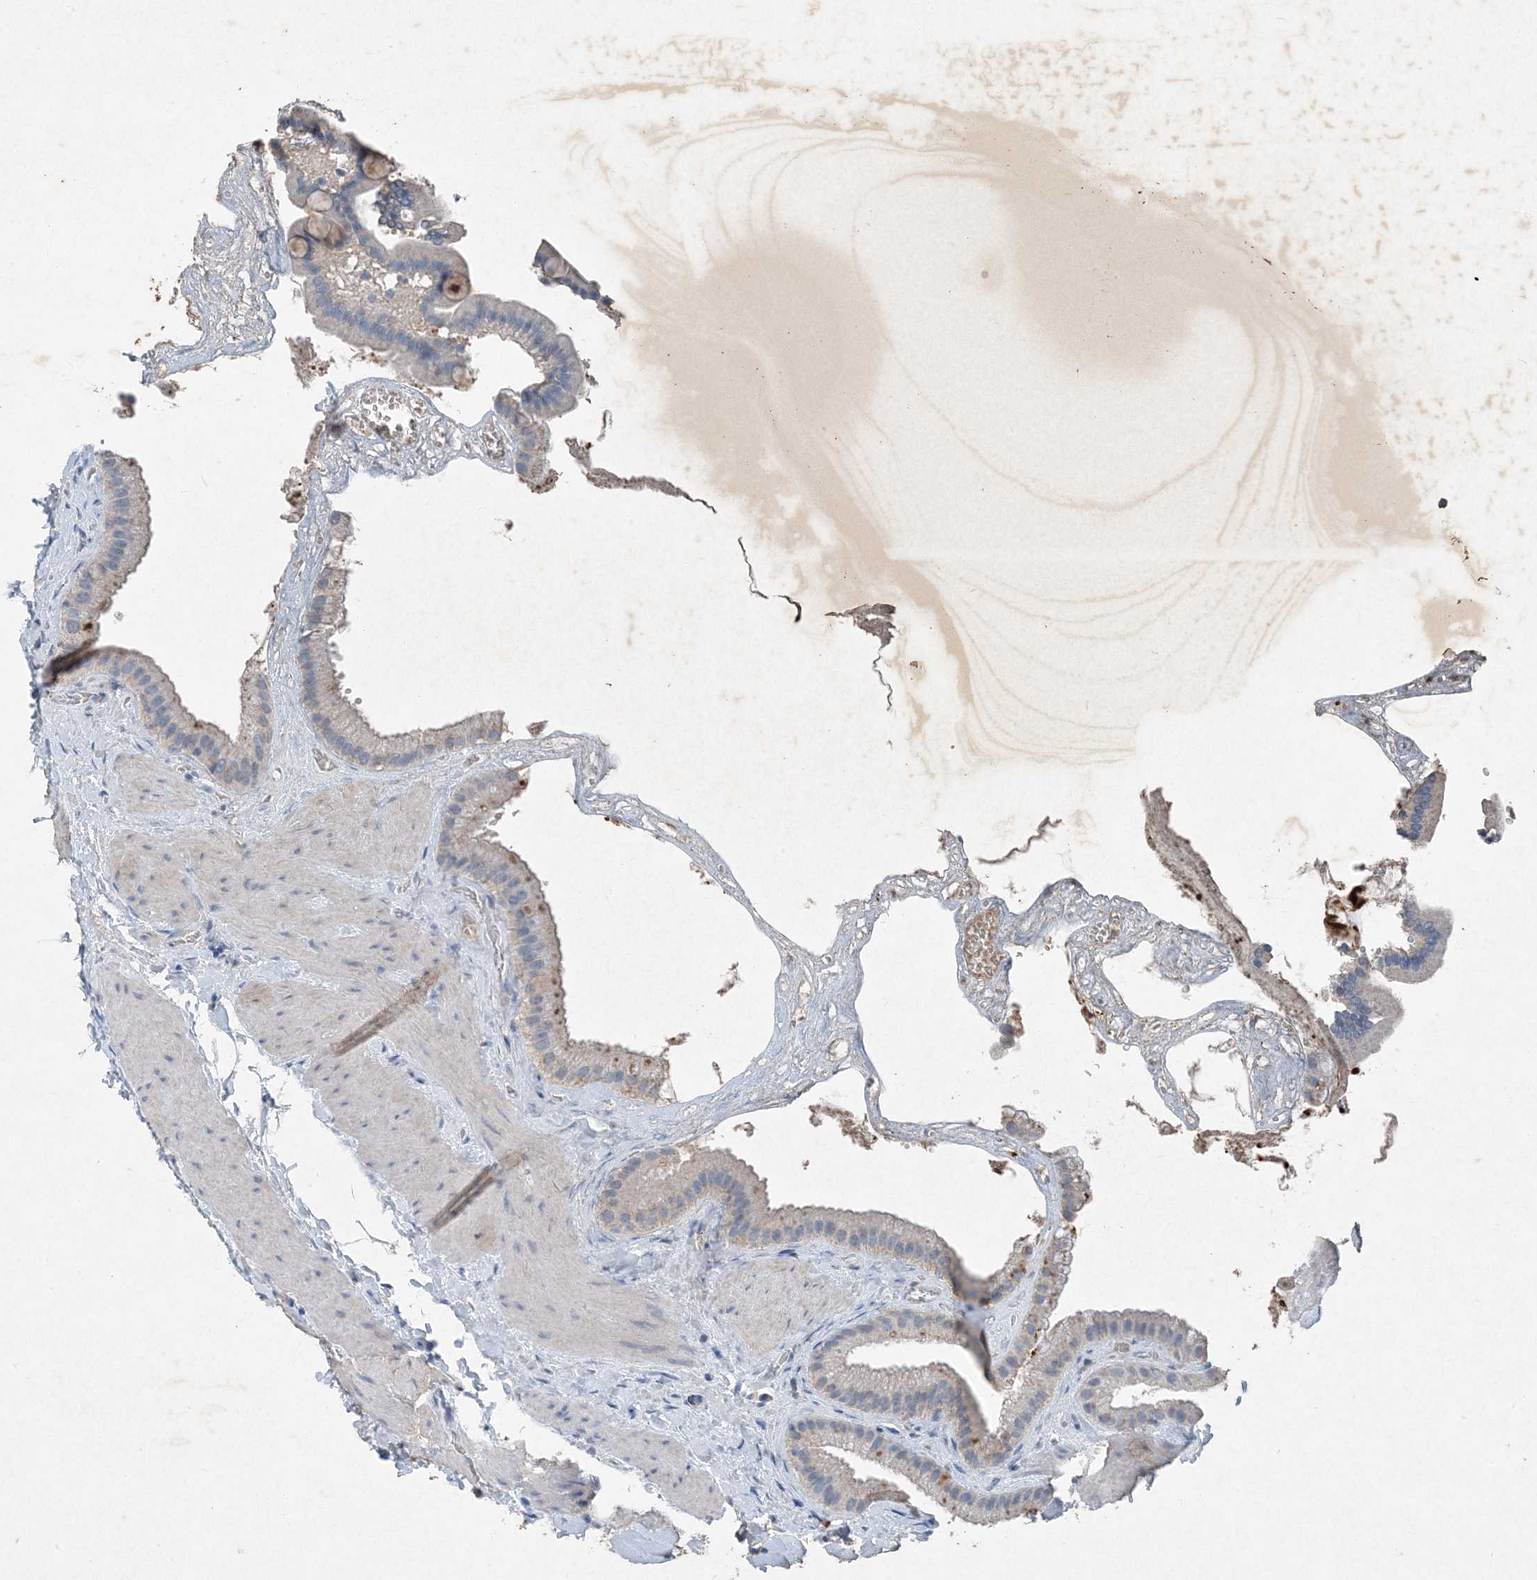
{"staining": {"intensity": "moderate", "quantity": "<25%", "location": "cytoplasmic/membranous"}, "tissue": "gallbladder", "cell_type": "Glandular cells", "image_type": "normal", "snomed": [{"axis": "morphology", "description": "Normal tissue, NOS"}, {"axis": "topography", "description": "Gallbladder"}], "caption": "Protein positivity by immunohistochemistry (IHC) displays moderate cytoplasmic/membranous staining in approximately <25% of glandular cells in normal gallbladder. The staining was performed using DAB, with brown indicating positive protein expression. Nuclei are stained blue with hematoxylin.", "gene": "FCN3", "patient": {"sex": "male", "age": 55}}